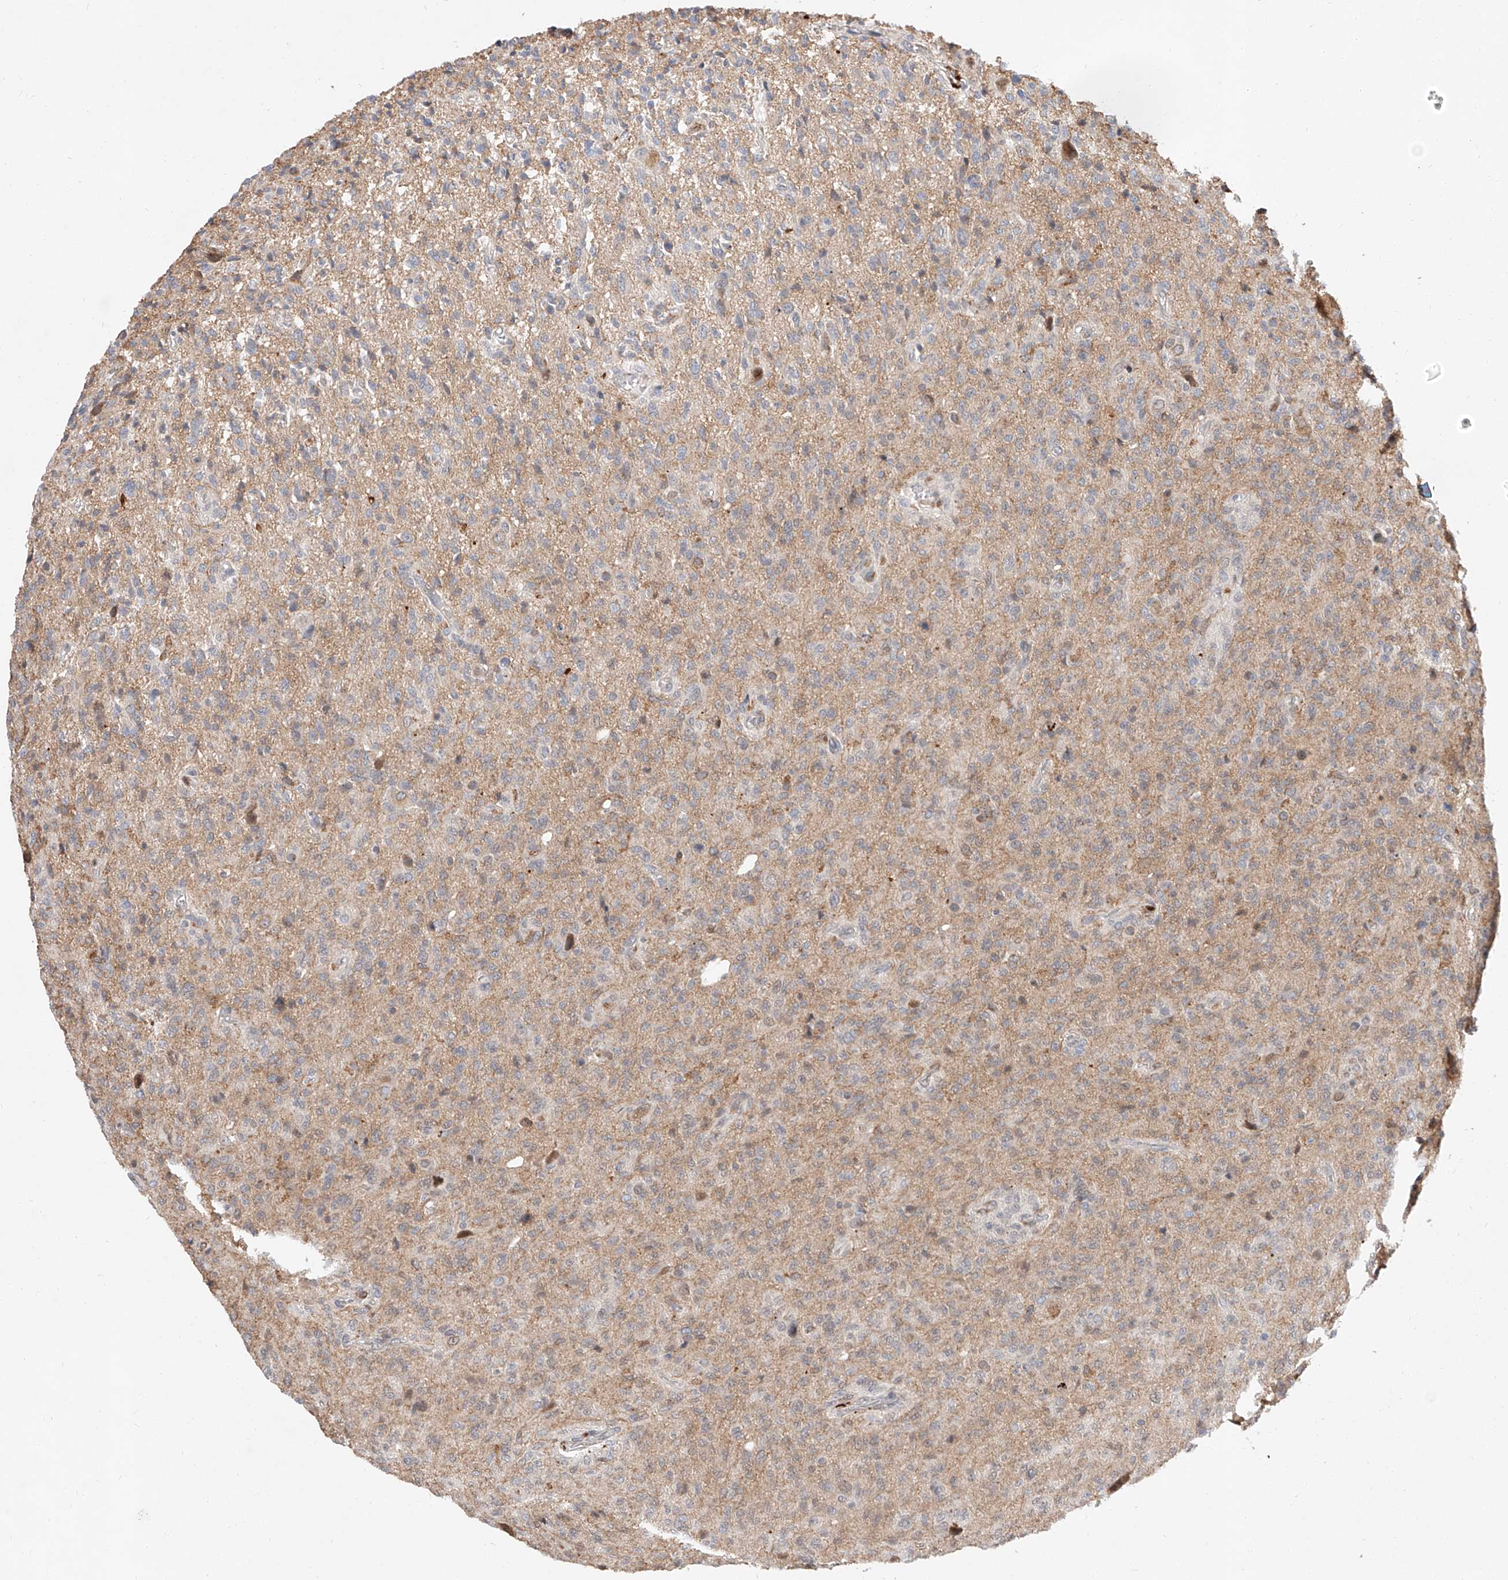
{"staining": {"intensity": "negative", "quantity": "none", "location": "none"}, "tissue": "glioma", "cell_type": "Tumor cells", "image_type": "cancer", "snomed": [{"axis": "morphology", "description": "Glioma, malignant, High grade"}, {"axis": "topography", "description": "Brain"}], "caption": "Immunohistochemistry of glioma demonstrates no positivity in tumor cells.", "gene": "DIRAS3", "patient": {"sex": "female", "age": 57}}